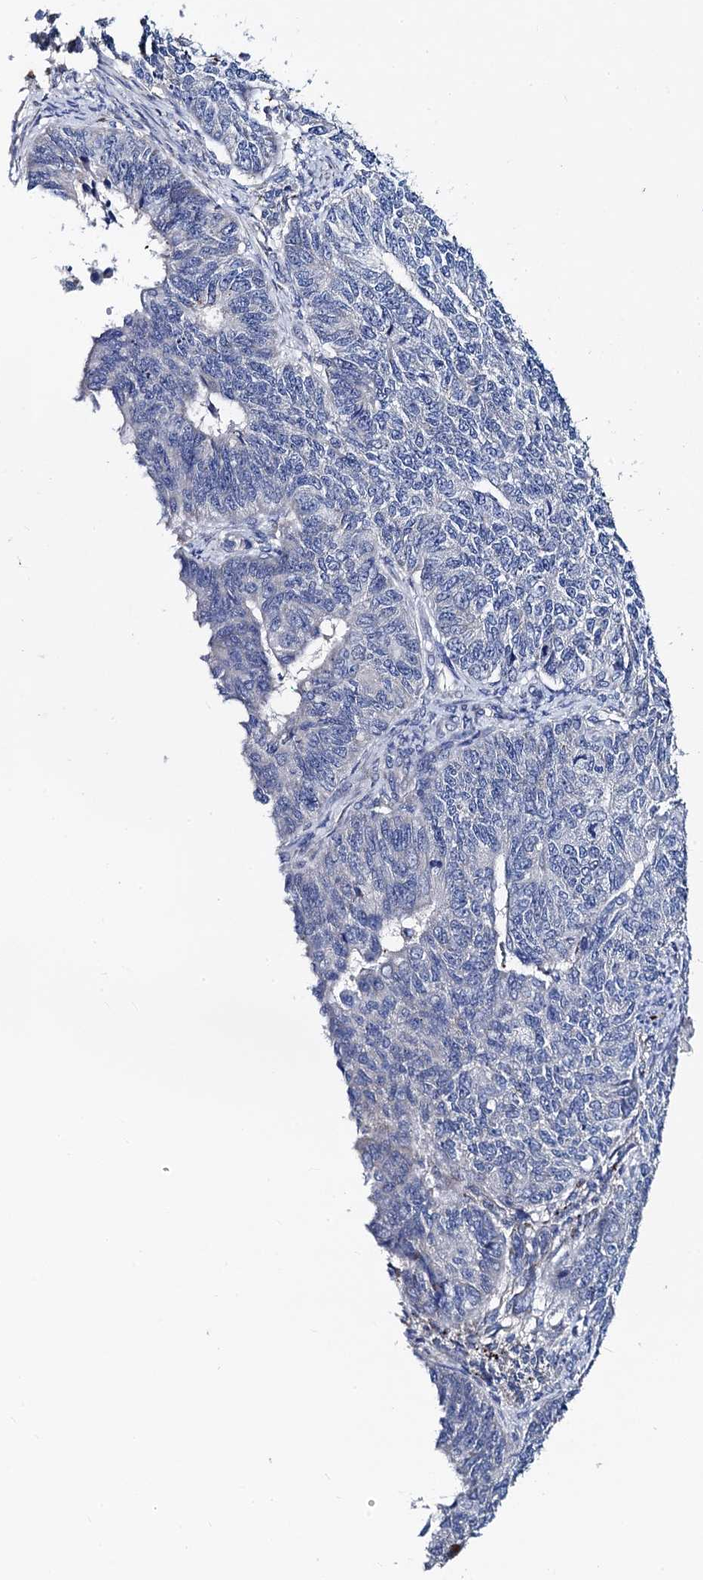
{"staining": {"intensity": "negative", "quantity": "none", "location": "none"}, "tissue": "endometrial cancer", "cell_type": "Tumor cells", "image_type": "cancer", "snomed": [{"axis": "morphology", "description": "Adenocarcinoma, NOS"}, {"axis": "topography", "description": "Endometrium"}], "caption": "Immunohistochemical staining of adenocarcinoma (endometrial) shows no significant expression in tumor cells.", "gene": "FREM3", "patient": {"sex": "female", "age": 32}}